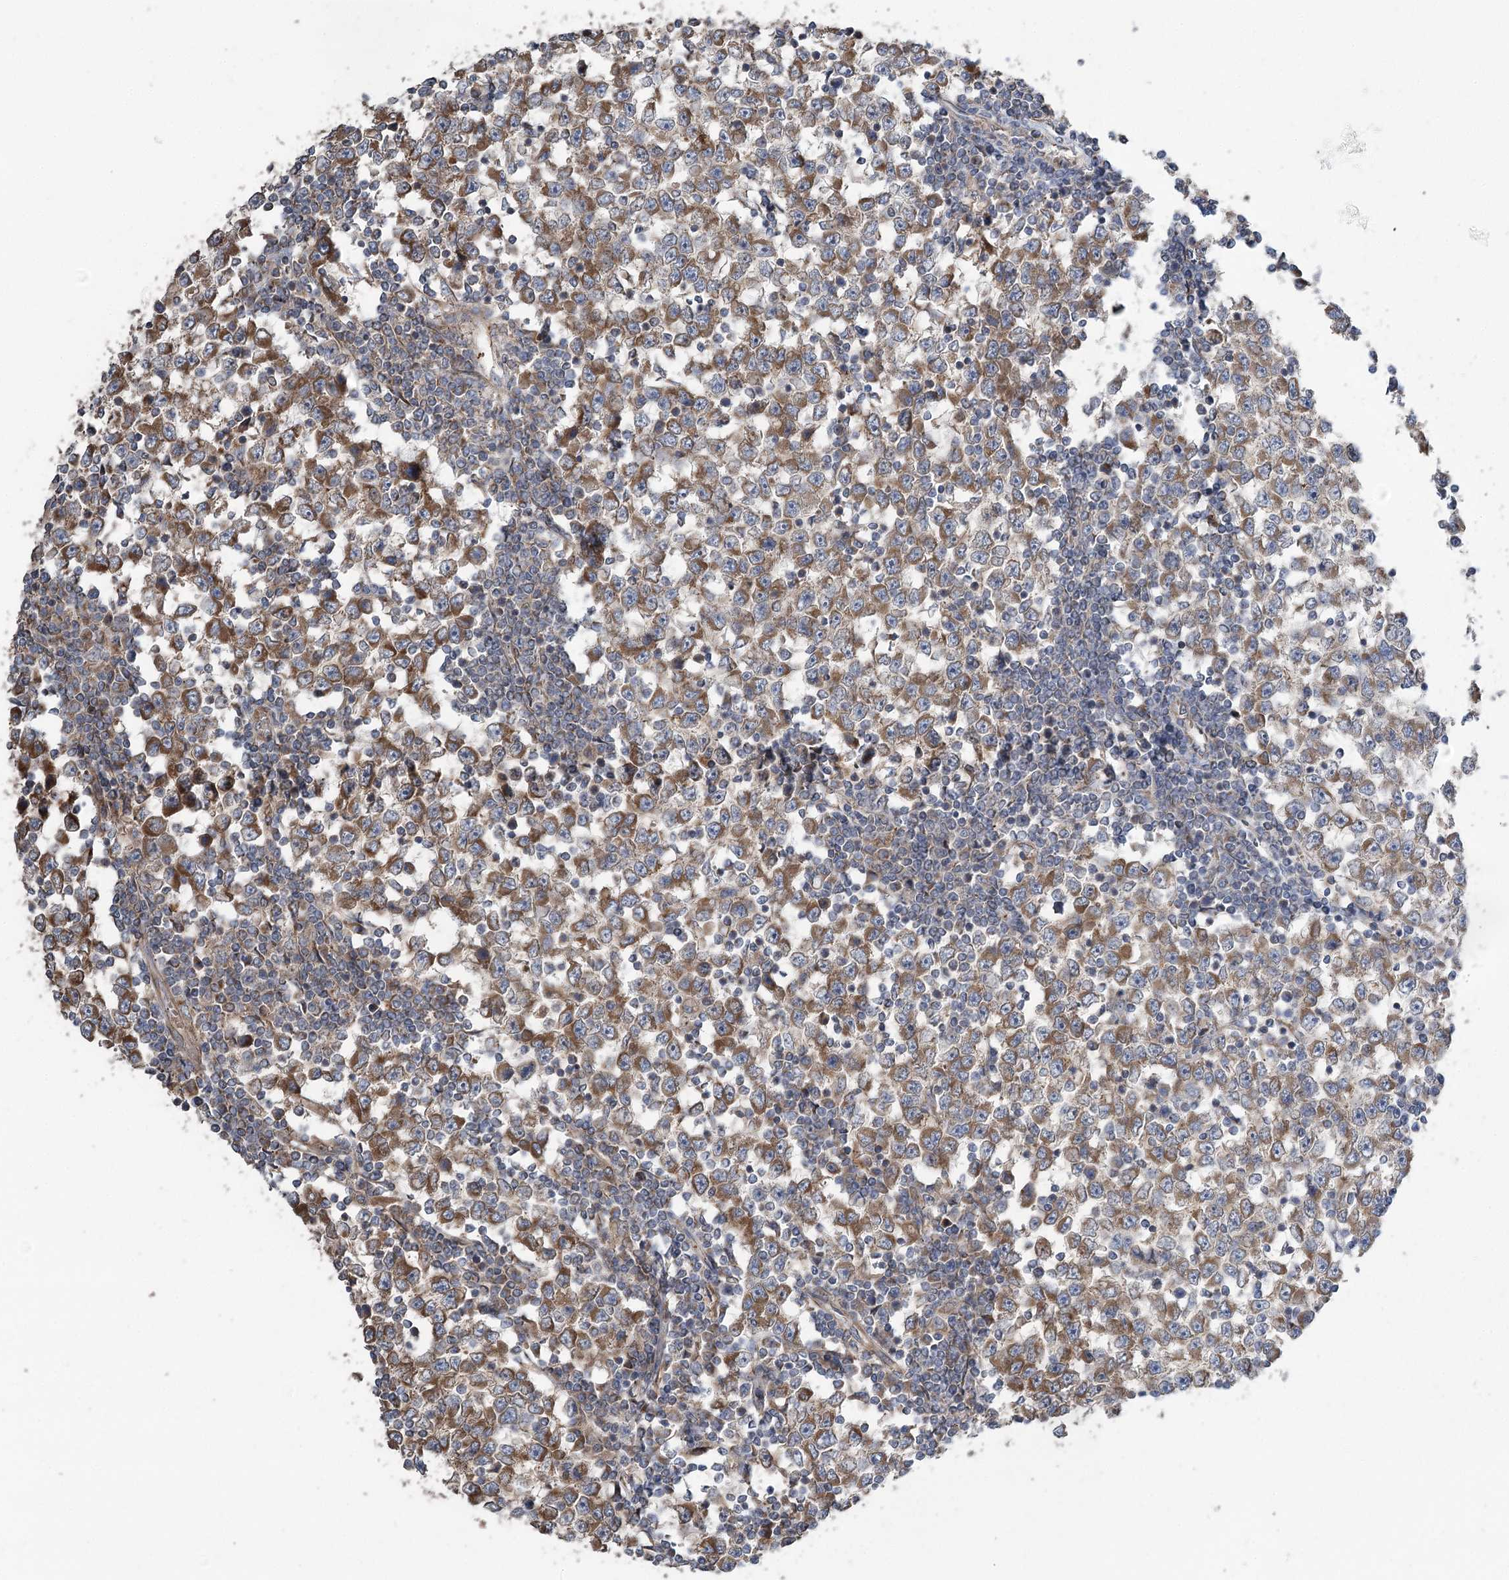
{"staining": {"intensity": "moderate", "quantity": ">75%", "location": "cytoplasmic/membranous"}, "tissue": "testis cancer", "cell_type": "Tumor cells", "image_type": "cancer", "snomed": [{"axis": "morphology", "description": "Seminoma, NOS"}, {"axis": "topography", "description": "Testis"}], "caption": "Human testis seminoma stained with a brown dye shows moderate cytoplasmic/membranous positive positivity in approximately >75% of tumor cells.", "gene": "RWDD4", "patient": {"sex": "male", "age": 65}}